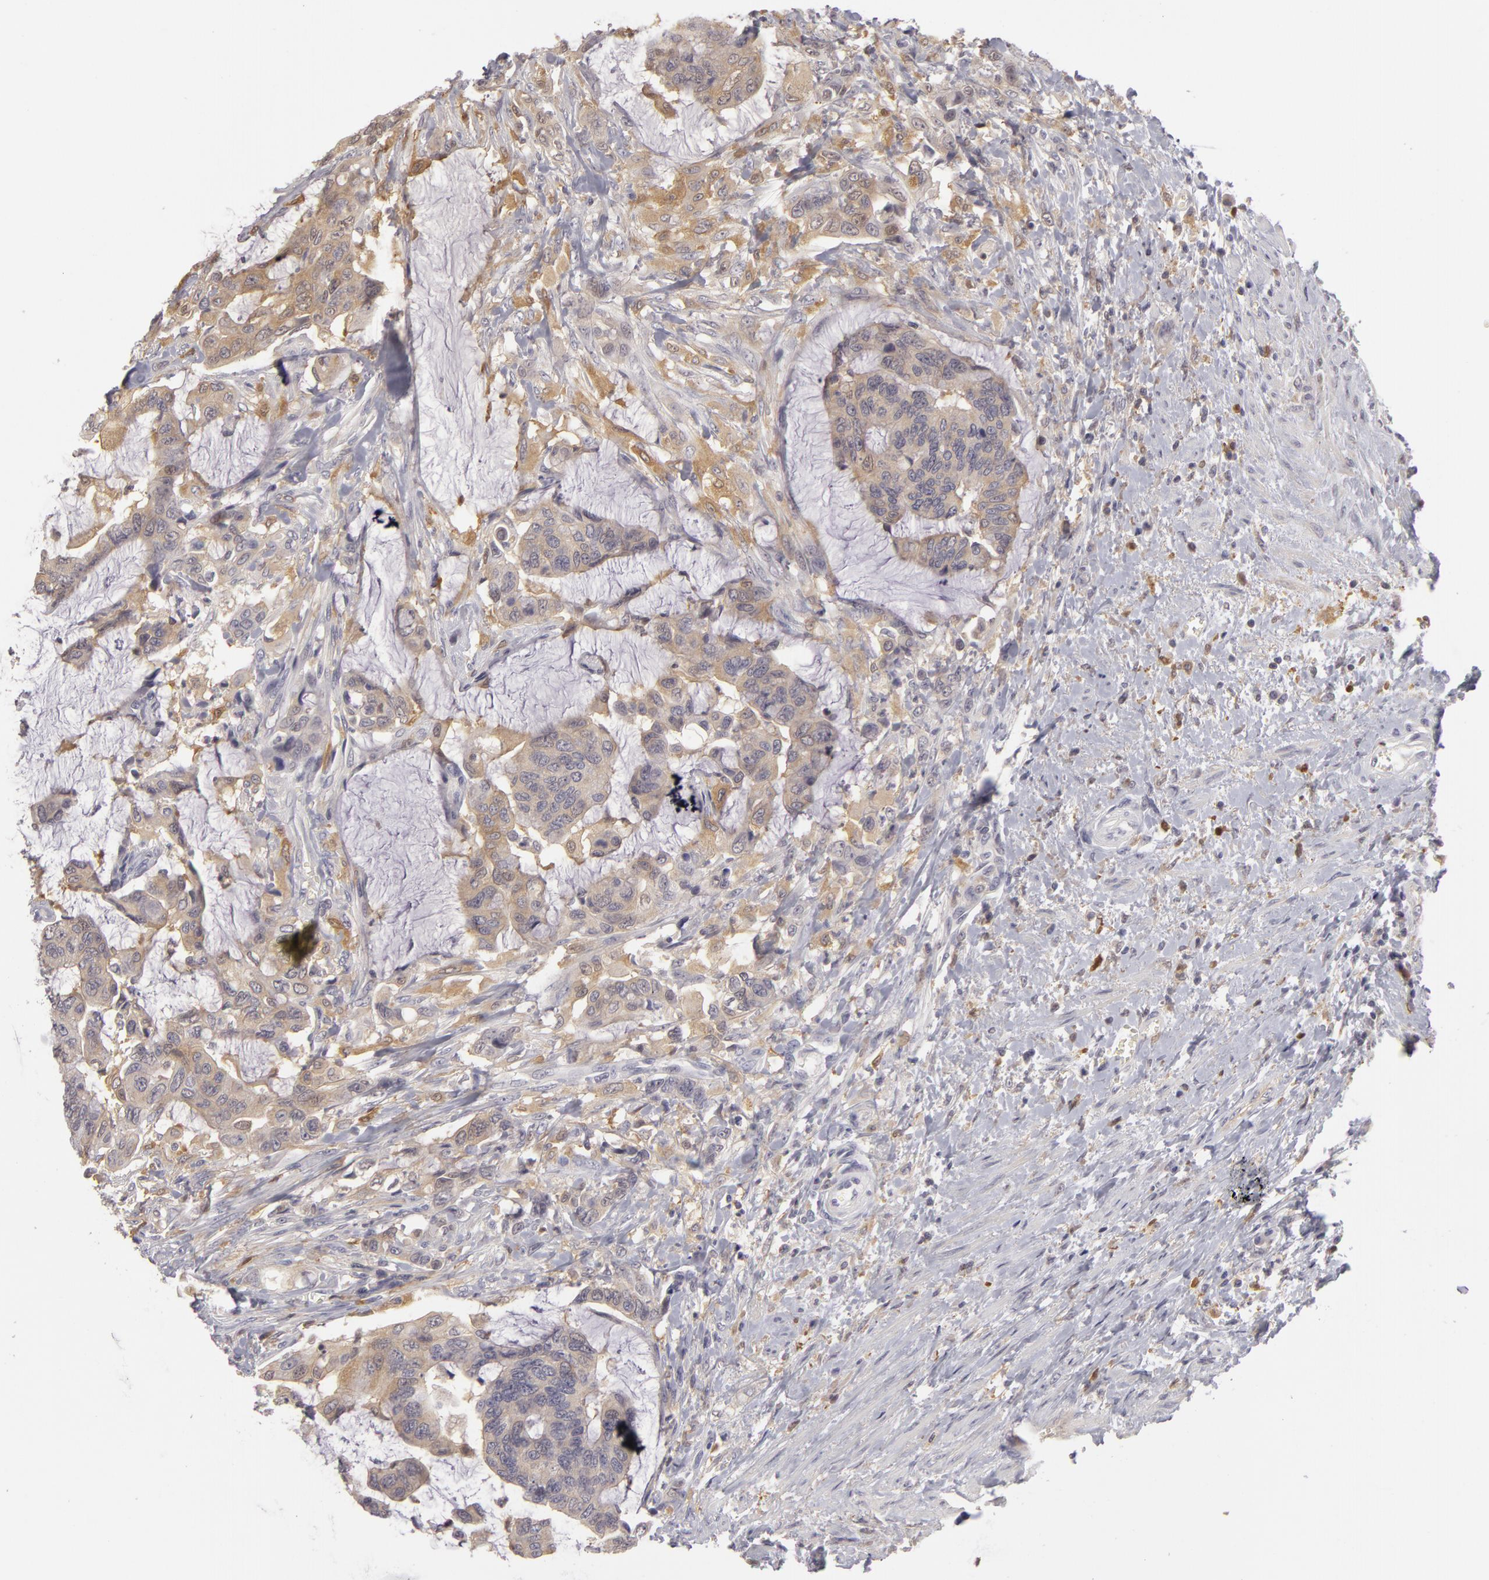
{"staining": {"intensity": "weak", "quantity": "25%-75%", "location": "cytoplasmic/membranous"}, "tissue": "colorectal cancer", "cell_type": "Tumor cells", "image_type": "cancer", "snomed": [{"axis": "morphology", "description": "Adenocarcinoma, NOS"}, {"axis": "topography", "description": "Rectum"}], "caption": "Protein analysis of colorectal cancer (adenocarcinoma) tissue exhibits weak cytoplasmic/membranous expression in about 25%-75% of tumor cells.", "gene": "GNPDA1", "patient": {"sex": "female", "age": 59}}